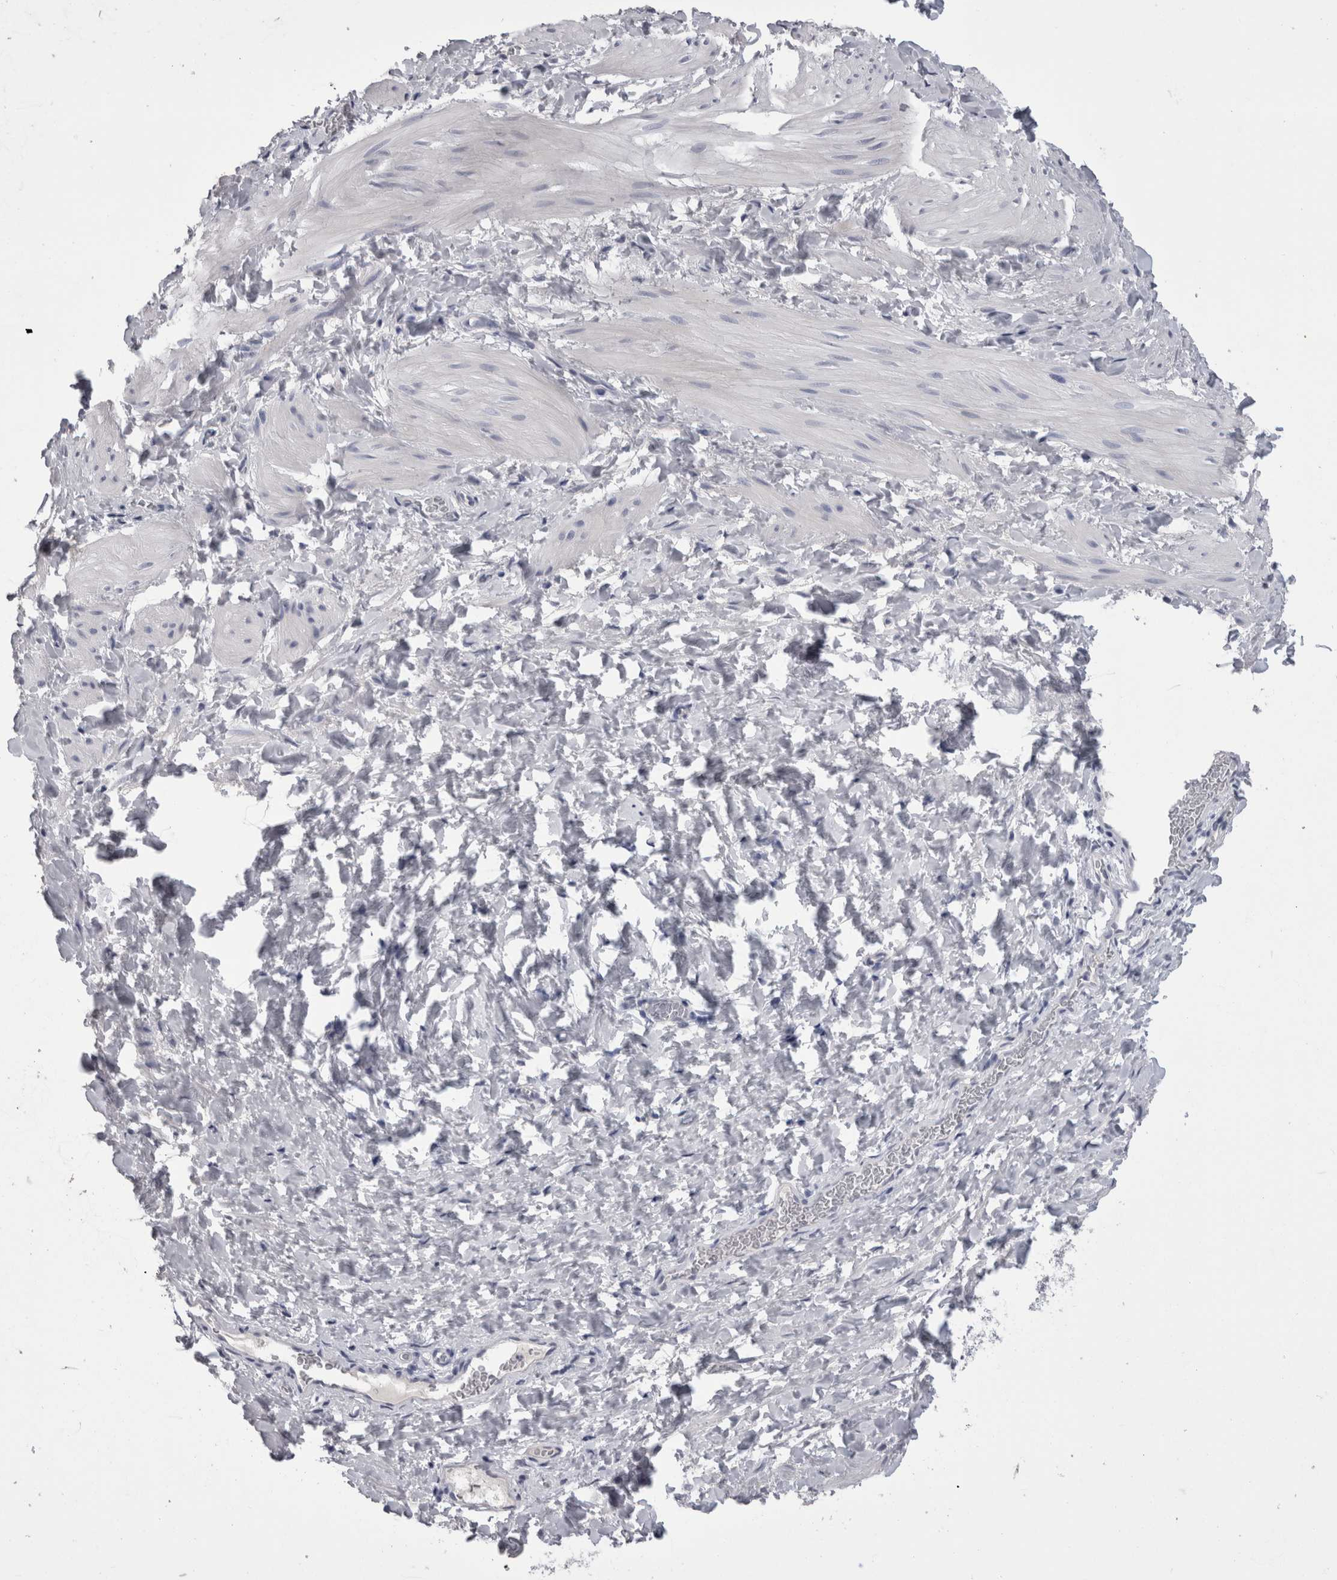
{"staining": {"intensity": "negative", "quantity": "none", "location": "none"}, "tissue": "smooth muscle", "cell_type": "Smooth muscle cells", "image_type": "normal", "snomed": [{"axis": "morphology", "description": "Normal tissue, NOS"}, {"axis": "topography", "description": "Smooth muscle"}], "caption": "IHC of unremarkable smooth muscle shows no staining in smooth muscle cells. (Stains: DAB (3,3'-diaminobenzidine) immunohistochemistry with hematoxylin counter stain, Microscopy: brightfield microscopy at high magnification).", "gene": "AFMID", "patient": {"sex": "male", "age": 16}}